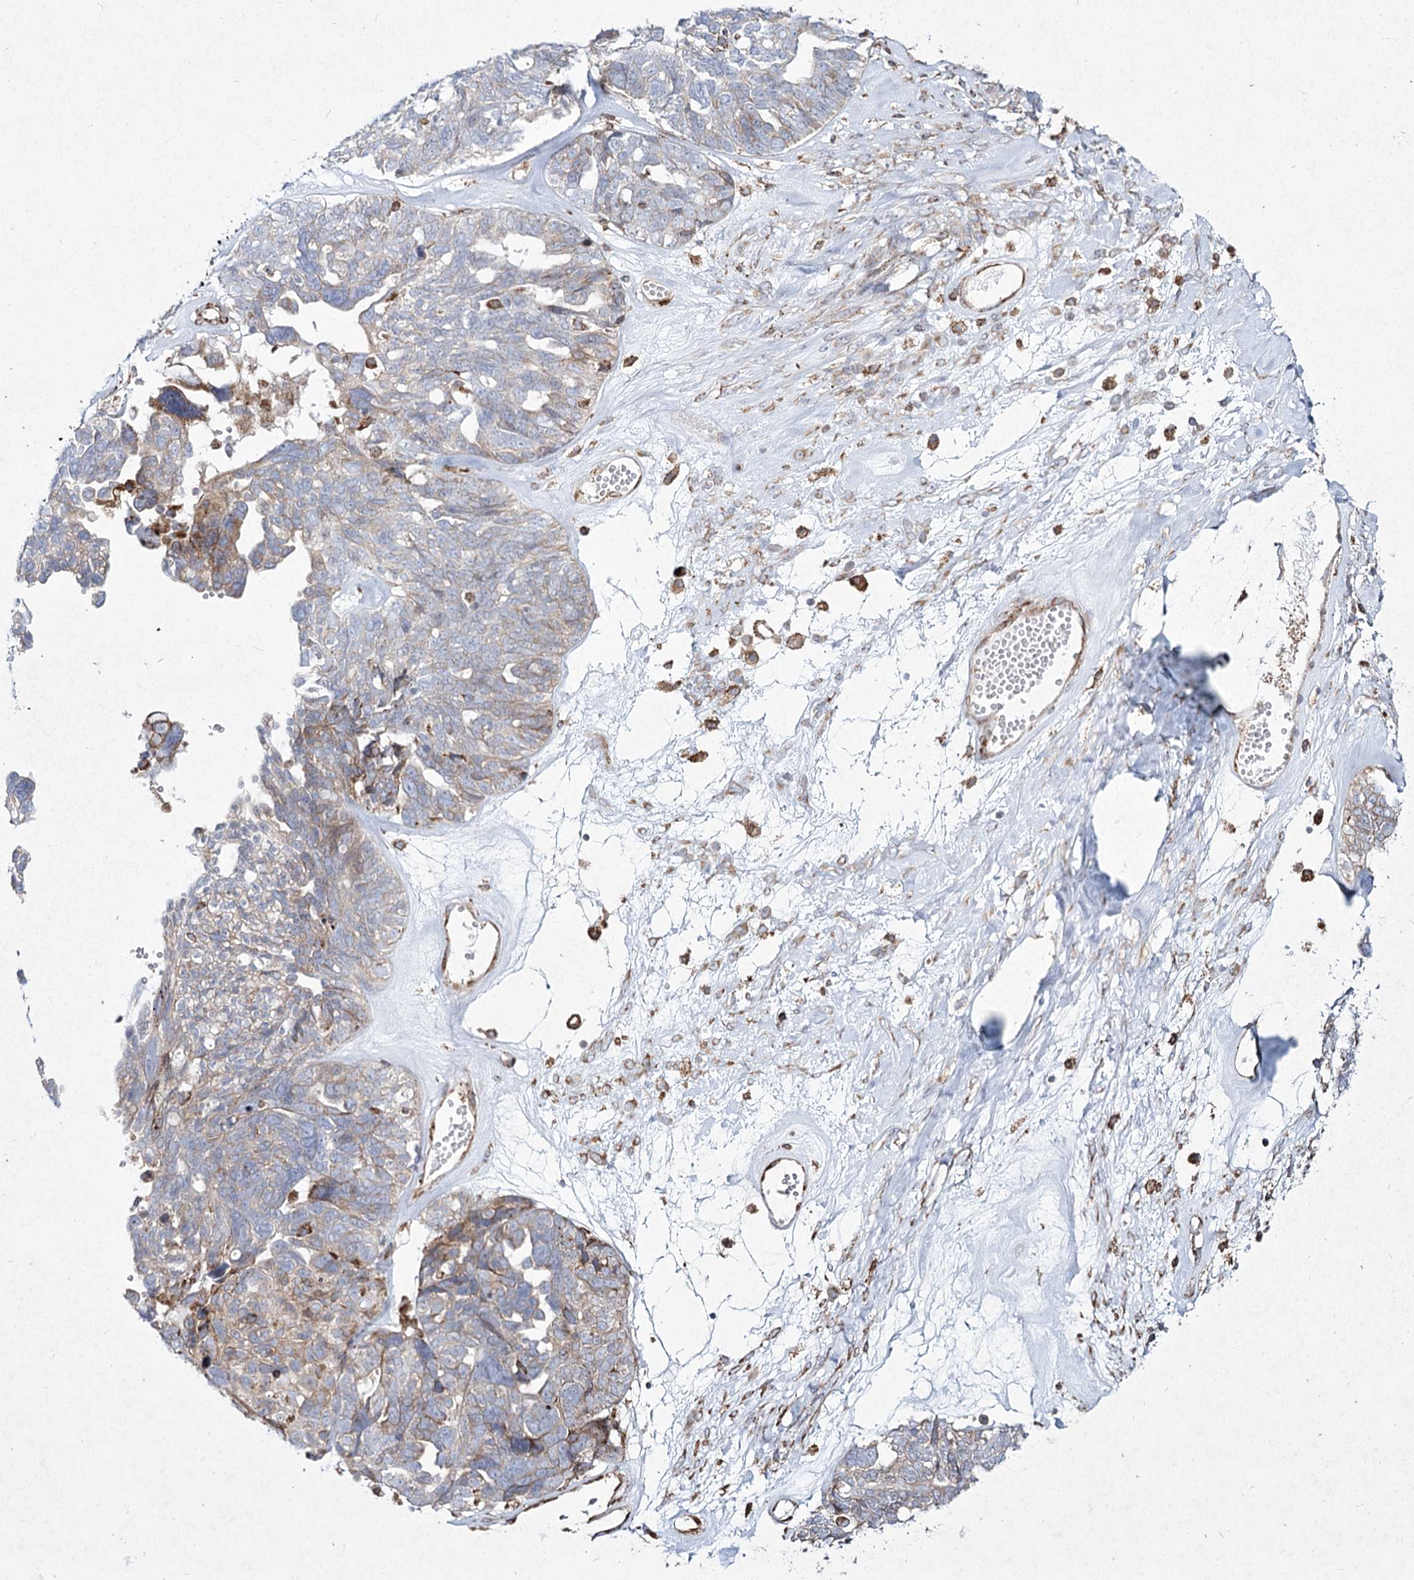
{"staining": {"intensity": "weak", "quantity": "25%-75%", "location": "cytoplasmic/membranous"}, "tissue": "ovarian cancer", "cell_type": "Tumor cells", "image_type": "cancer", "snomed": [{"axis": "morphology", "description": "Cystadenocarcinoma, serous, NOS"}, {"axis": "topography", "description": "Ovary"}], "caption": "This is a histology image of immunohistochemistry staining of ovarian cancer (serous cystadenocarcinoma), which shows weak staining in the cytoplasmic/membranous of tumor cells.", "gene": "NHLRC2", "patient": {"sex": "female", "age": 79}}